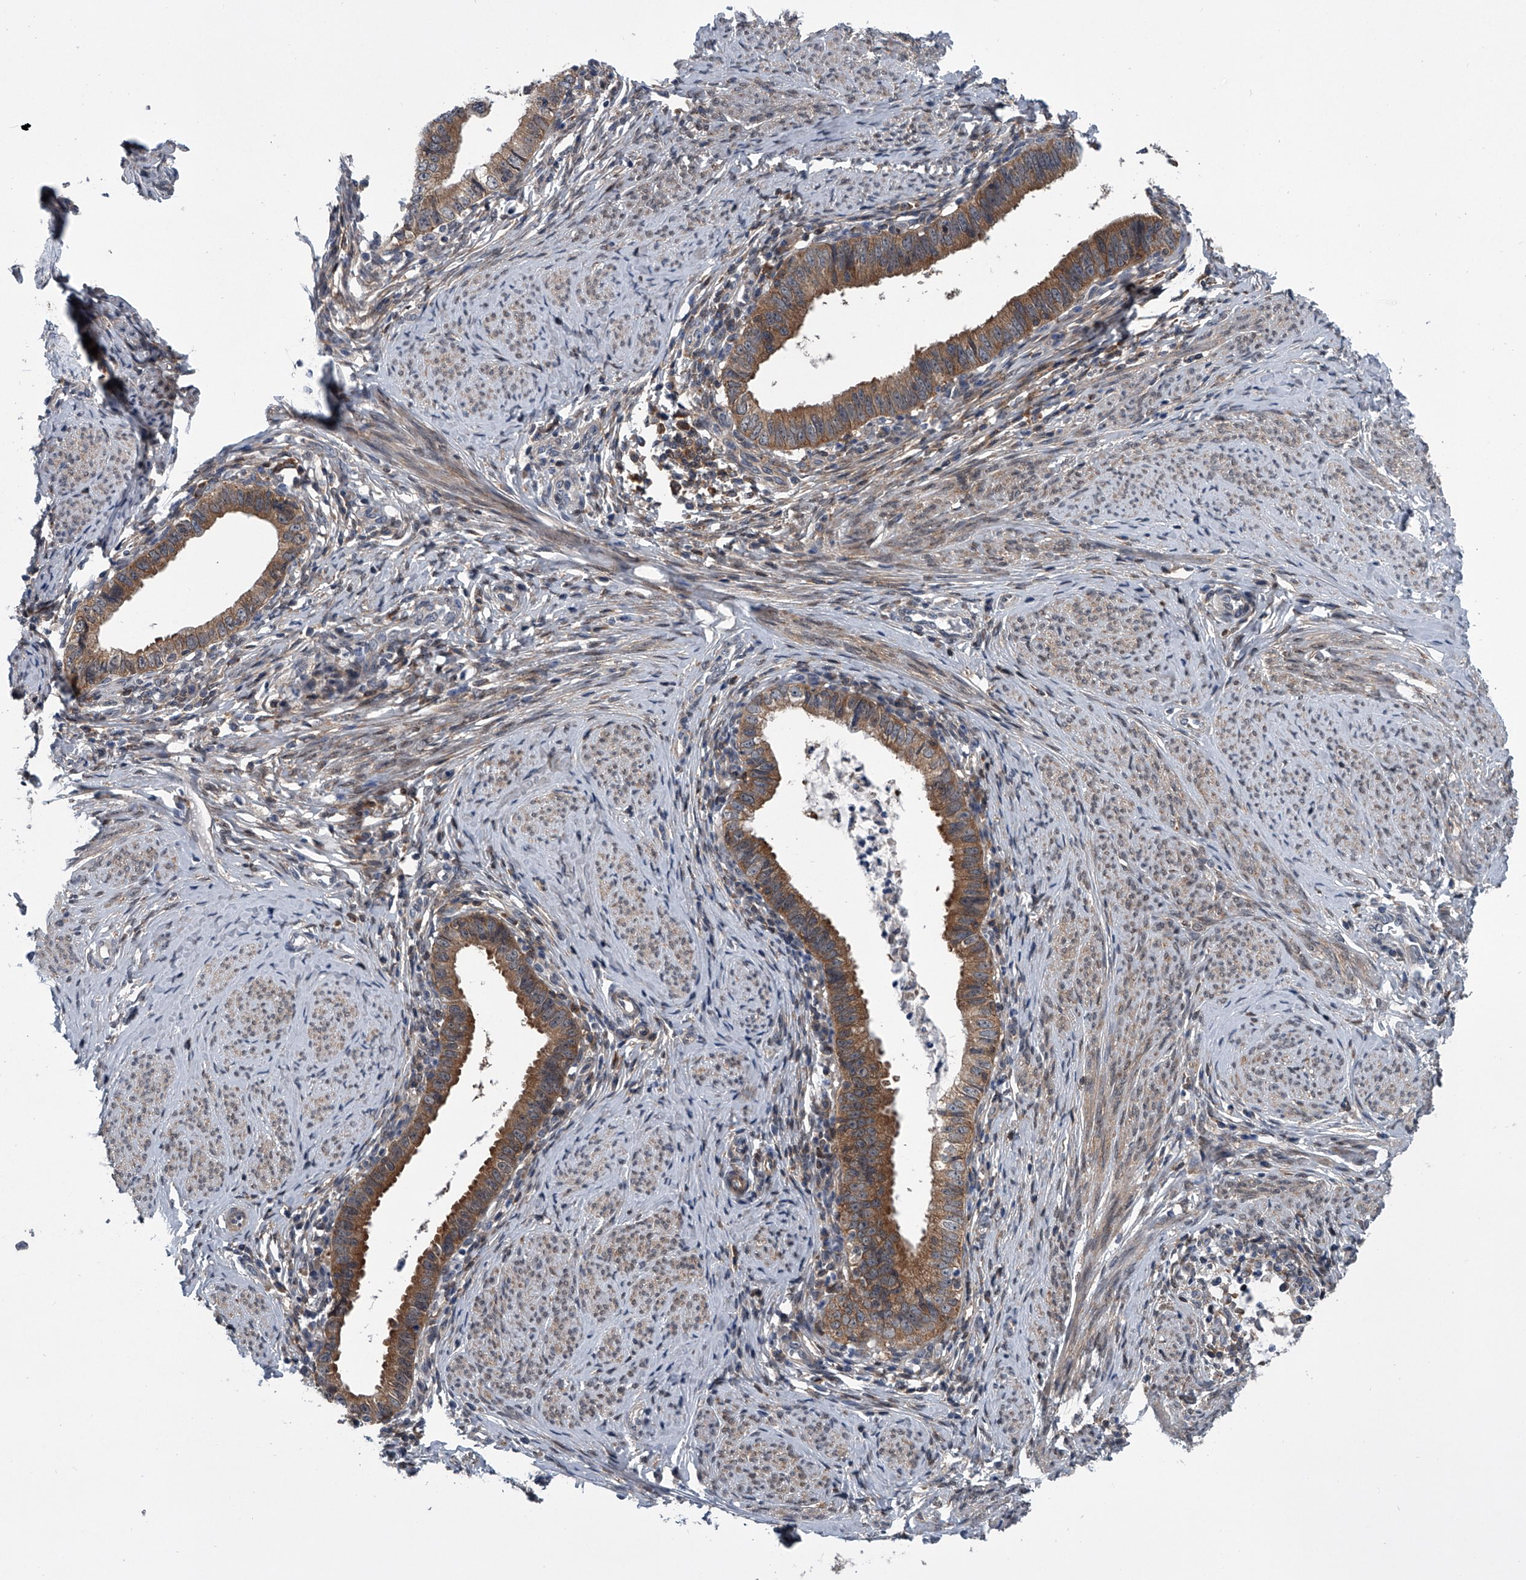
{"staining": {"intensity": "moderate", "quantity": ">75%", "location": "cytoplasmic/membranous"}, "tissue": "cervical cancer", "cell_type": "Tumor cells", "image_type": "cancer", "snomed": [{"axis": "morphology", "description": "Adenocarcinoma, NOS"}, {"axis": "topography", "description": "Cervix"}], "caption": "The histopathology image exhibits immunohistochemical staining of cervical adenocarcinoma. There is moderate cytoplasmic/membranous expression is appreciated in about >75% of tumor cells.", "gene": "PPP2R5D", "patient": {"sex": "female", "age": 36}}